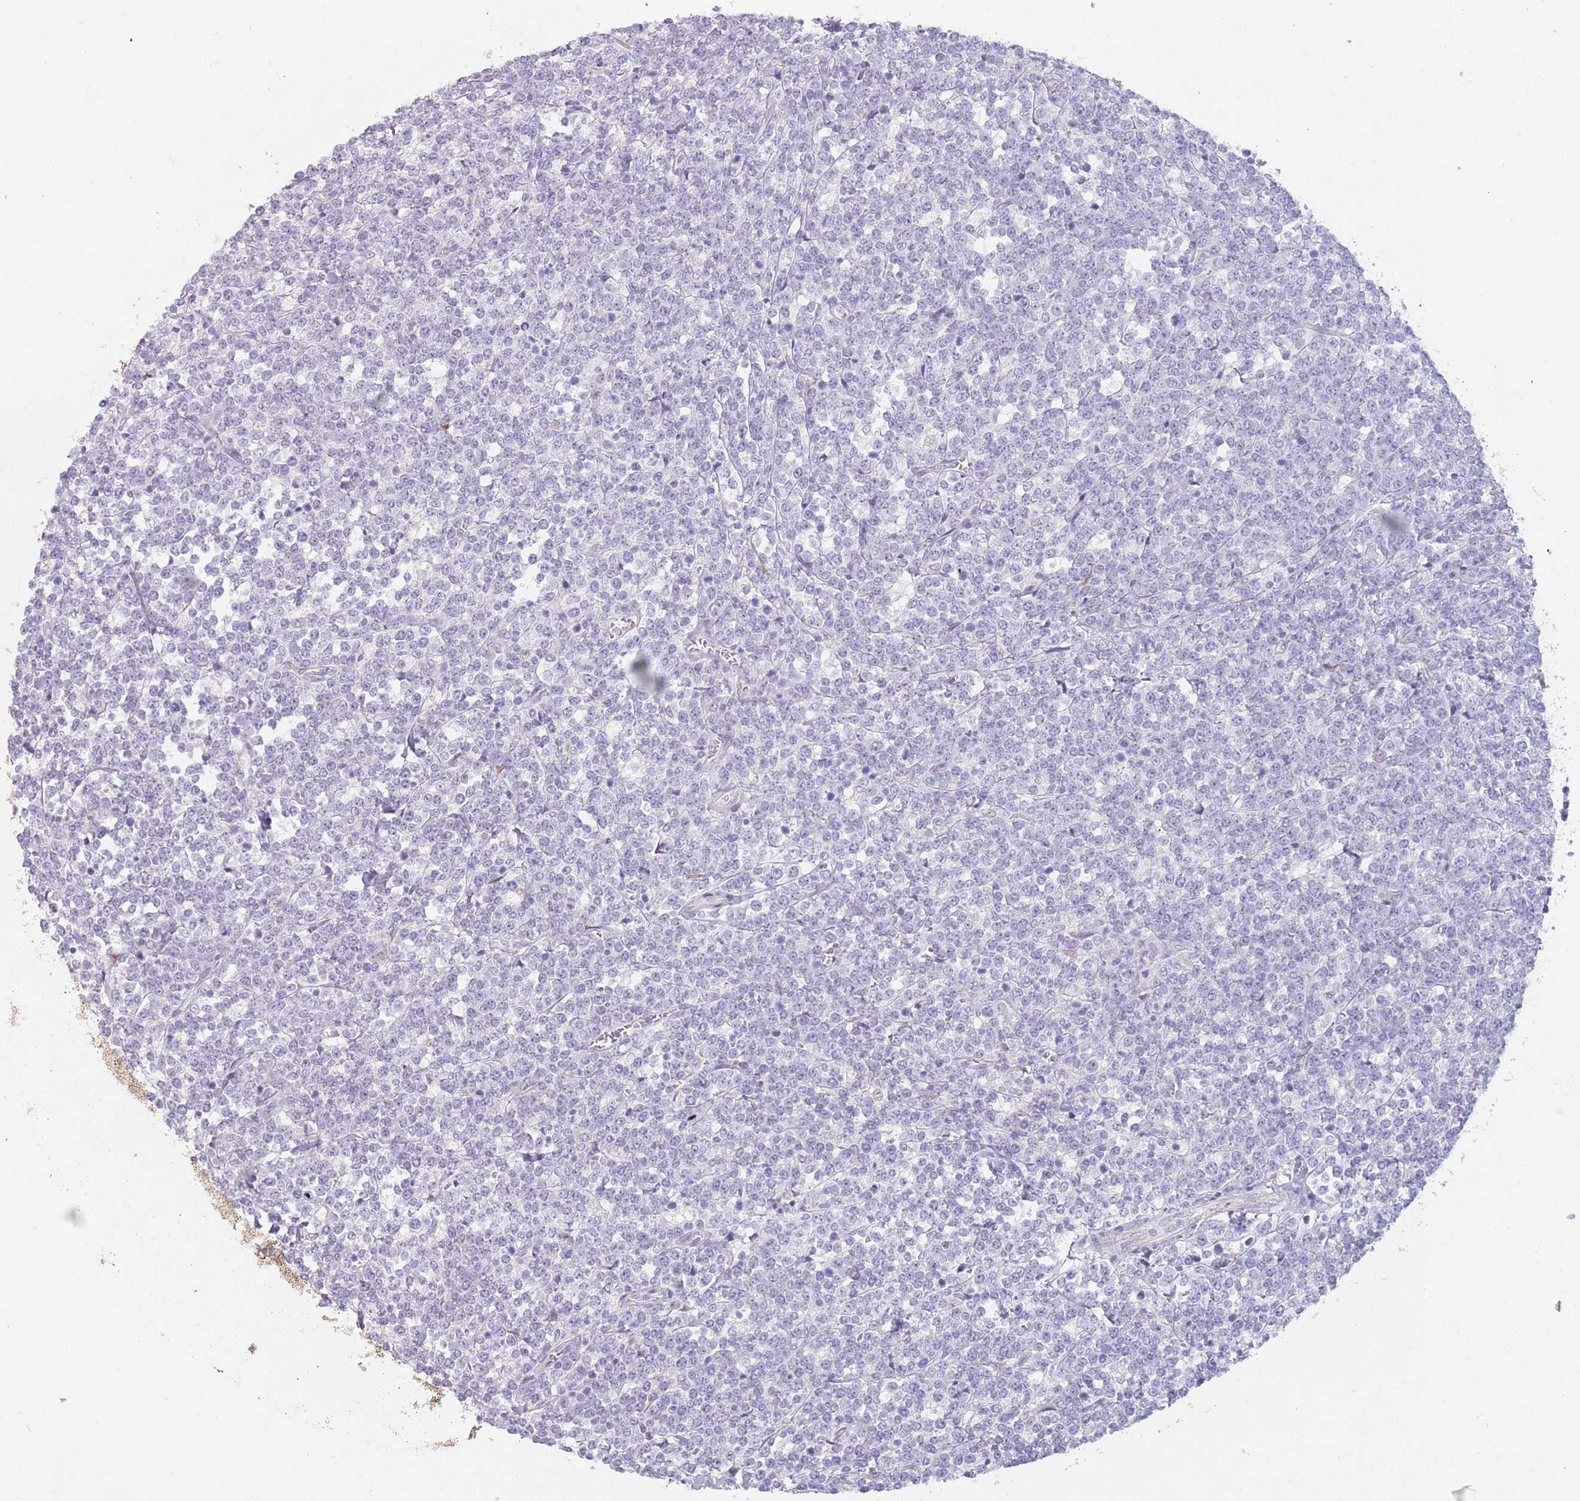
{"staining": {"intensity": "negative", "quantity": "none", "location": "none"}, "tissue": "lymphoma", "cell_type": "Tumor cells", "image_type": "cancer", "snomed": [{"axis": "morphology", "description": "Malignant lymphoma, non-Hodgkin's type, High grade"}, {"axis": "topography", "description": "Small intestine"}], "caption": "Image shows no protein positivity in tumor cells of lymphoma tissue.", "gene": "DDX4", "patient": {"sex": "male", "age": 8}}